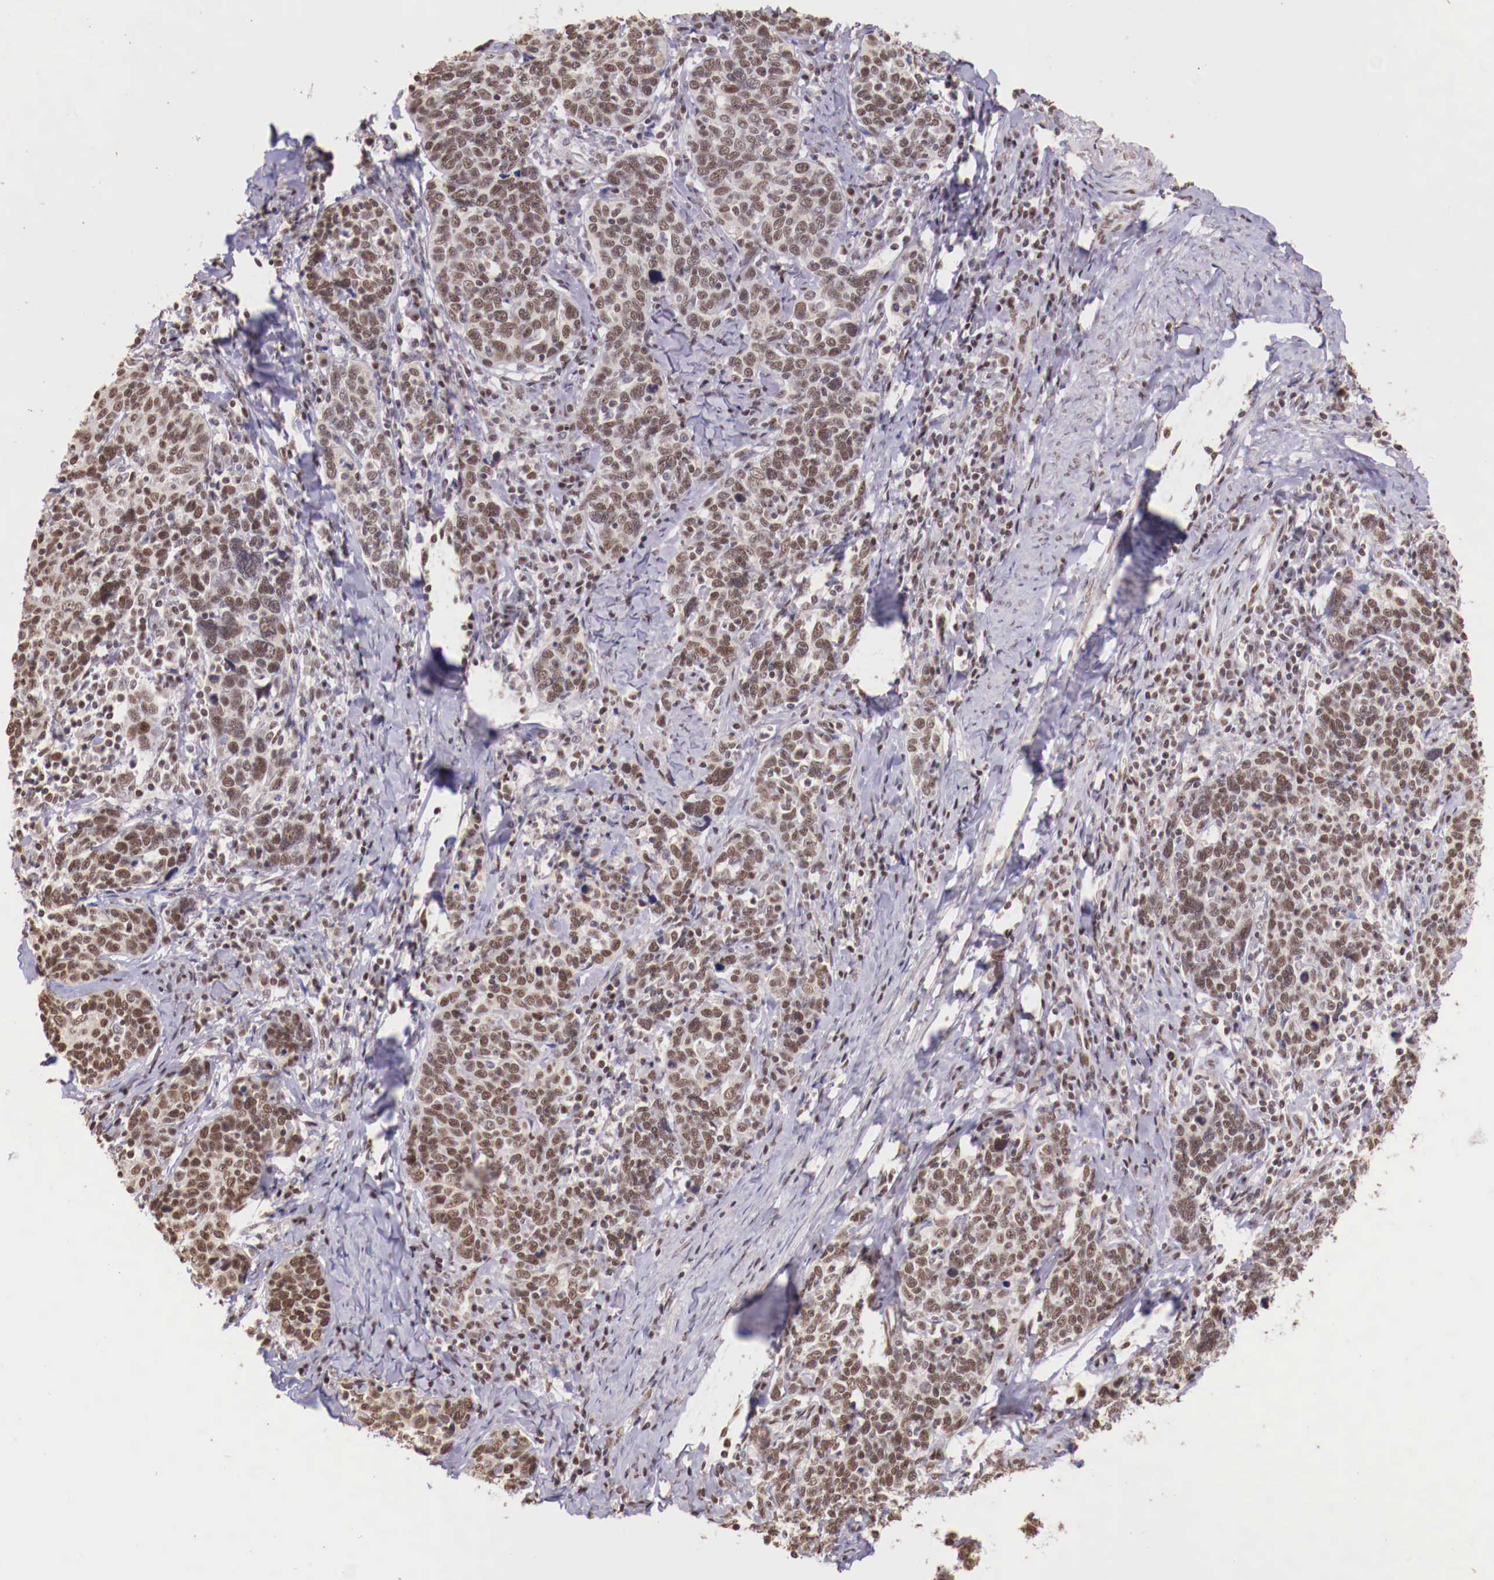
{"staining": {"intensity": "weak", "quantity": ">75%", "location": "nuclear"}, "tissue": "cervical cancer", "cell_type": "Tumor cells", "image_type": "cancer", "snomed": [{"axis": "morphology", "description": "Squamous cell carcinoma, NOS"}, {"axis": "topography", "description": "Cervix"}], "caption": "Brown immunohistochemical staining in cervical cancer exhibits weak nuclear positivity in about >75% of tumor cells. Using DAB (brown) and hematoxylin (blue) stains, captured at high magnification using brightfield microscopy.", "gene": "SP1", "patient": {"sex": "female", "age": 41}}